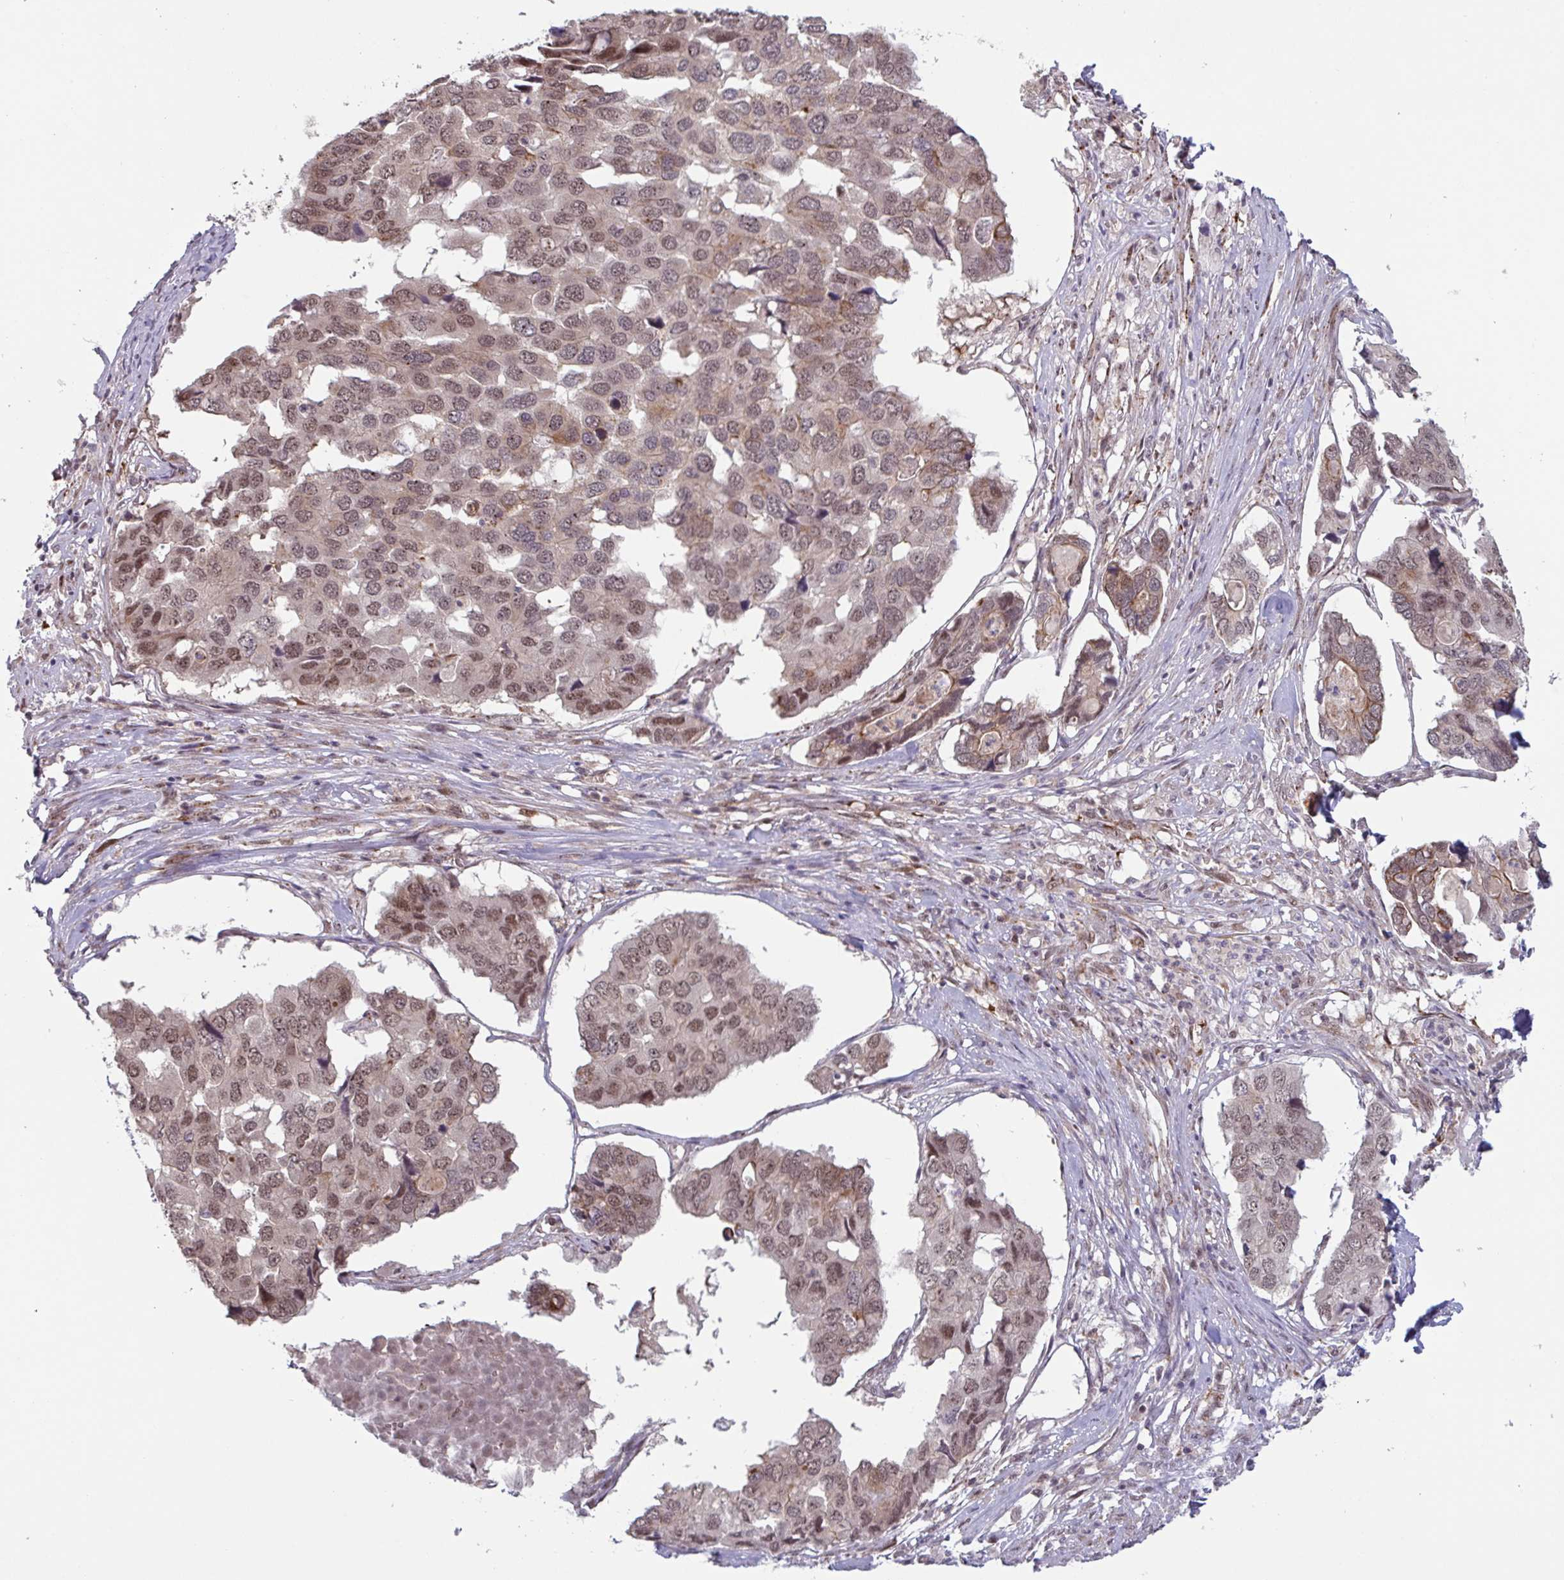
{"staining": {"intensity": "moderate", "quantity": ">75%", "location": "nuclear"}, "tissue": "pancreatic cancer", "cell_type": "Tumor cells", "image_type": "cancer", "snomed": [{"axis": "morphology", "description": "Adenocarcinoma, NOS"}, {"axis": "topography", "description": "Pancreas"}], "caption": "Protein analysis of pancreatic cancer (adenocarcinoma) tissue exhibits moderate nuclear expression in approximately >75% of tumor cells. Immunohistochemistry stains the protein of interest in brown and the nuclei are stained blue.", "gene": "NLRP13", "patient": {"sex": "male", "age": 50}}